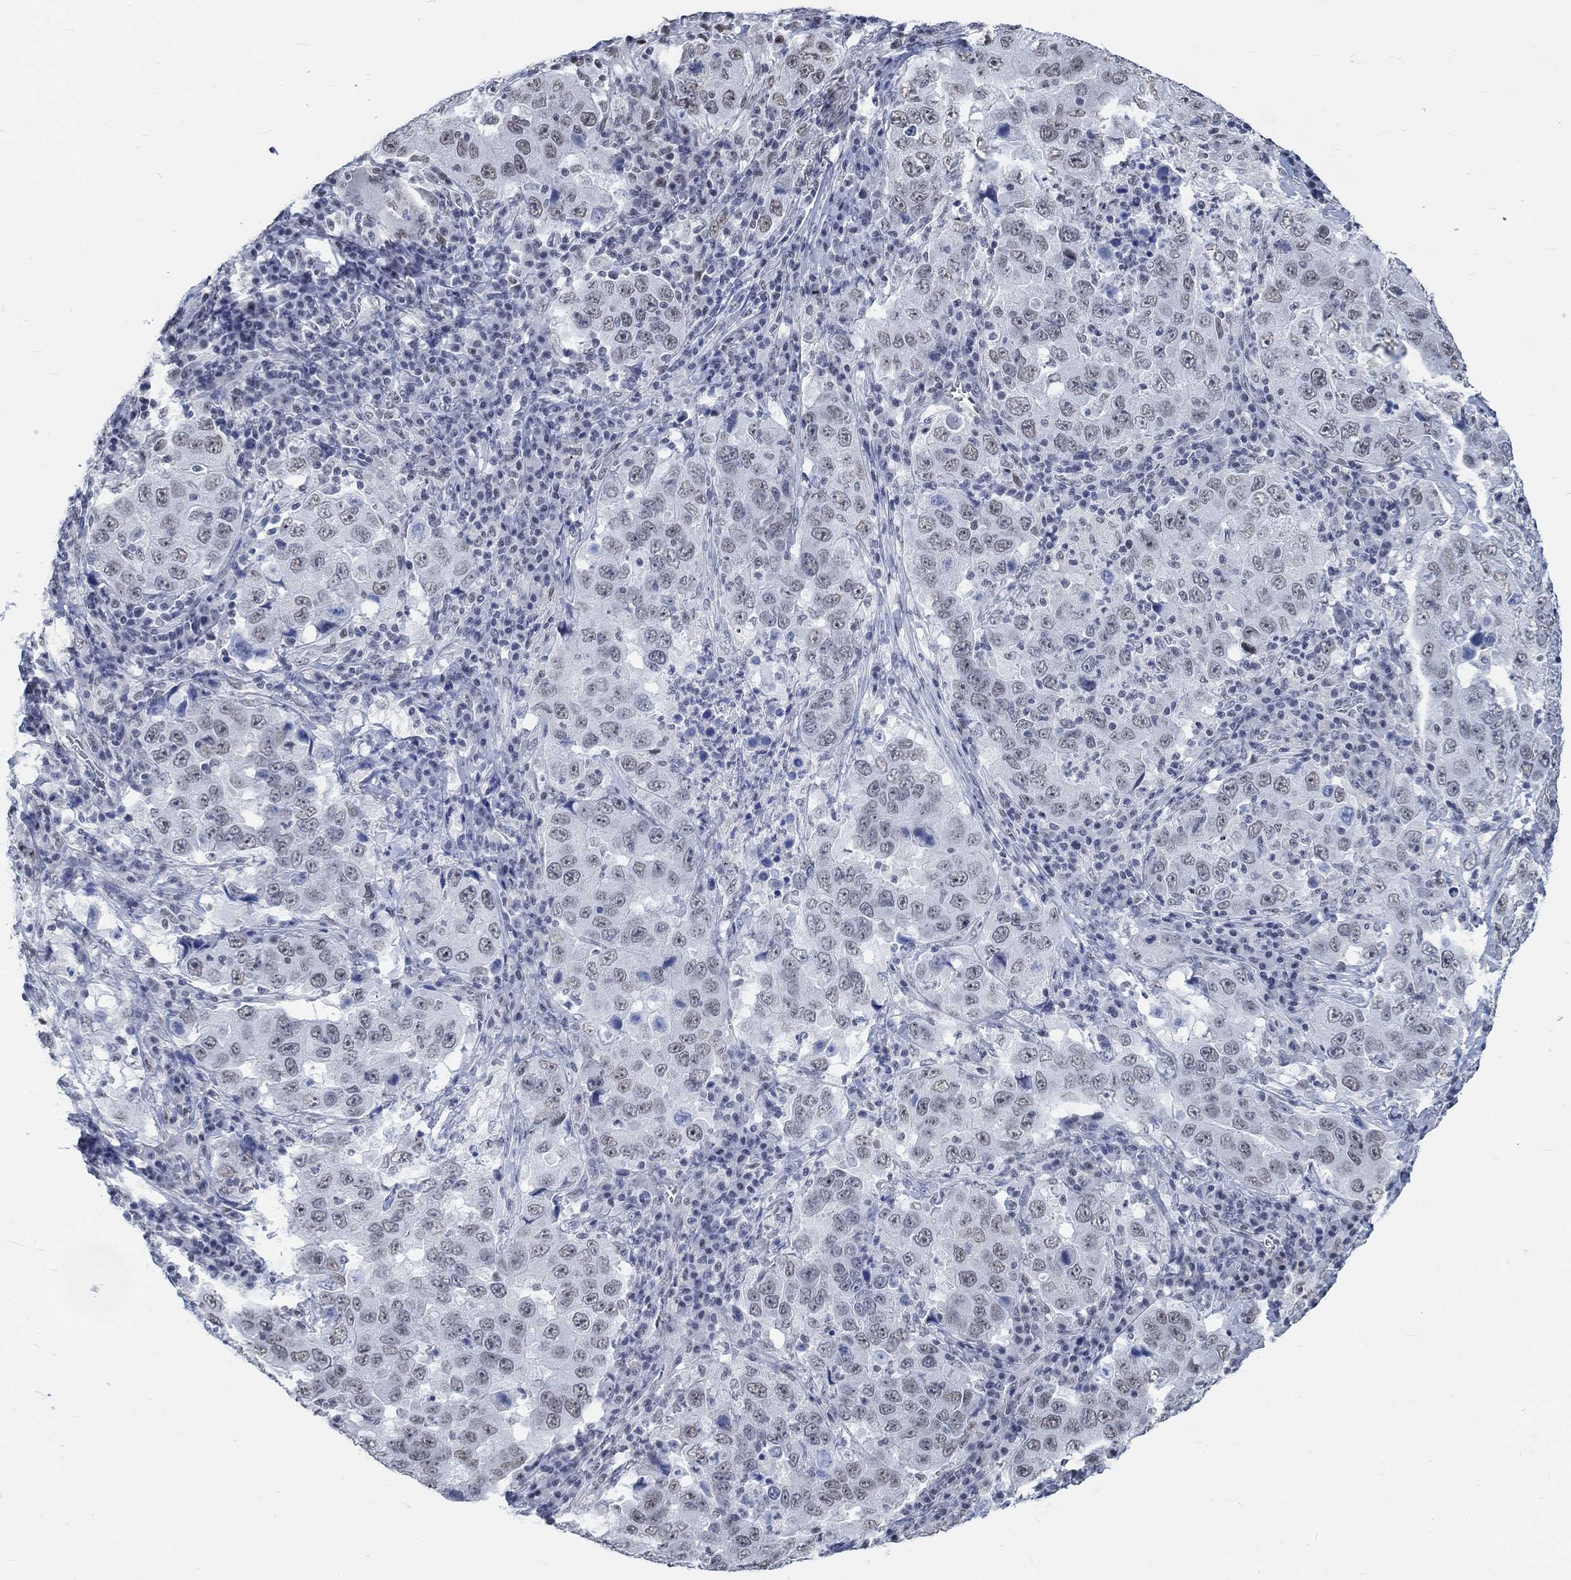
{"staining": {"intensity": "negative", "quantity": "none", "location": "none"}, "tissue": "lung cancer", "cell_type": "Tumor cells", "image_type": "cancer", "snomed": [{"axis": "morphology", "description": "Adenocarcinoma, NOS"}, {"axis": "topography", "description": "Lung"}], "caption": "An immunohistochemistry photomicrograph of lung cancer is shown. There is no staining in tumor cells of lung cancer.", "gene": "KCNH8", "patient": {"sex": "male", "age": 73}}